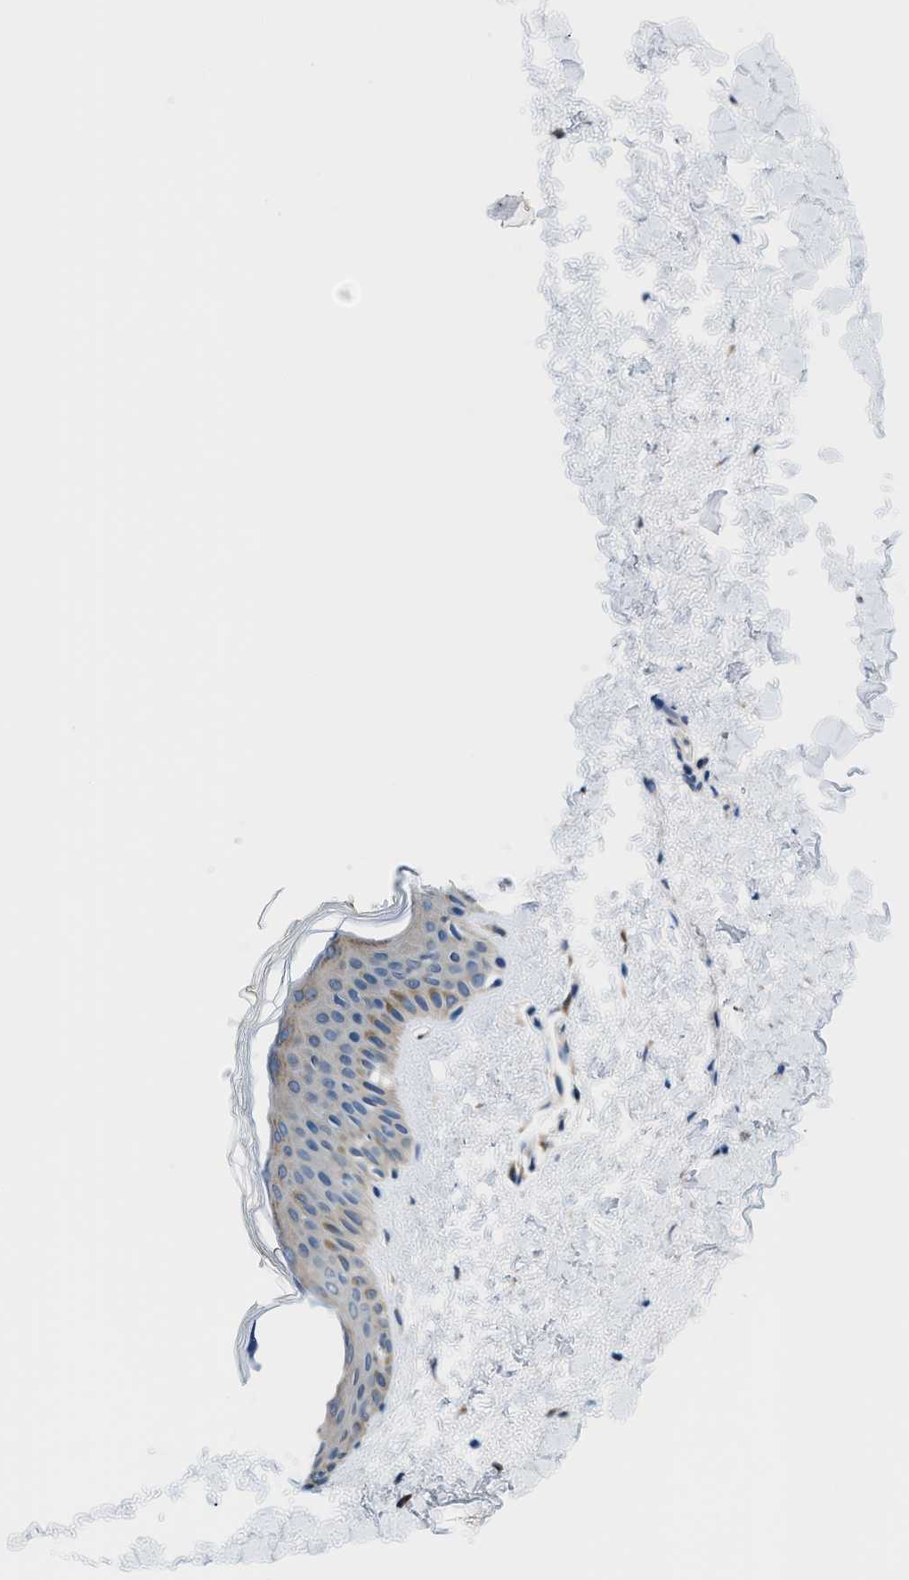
{"staining": {"intensity": "weak", "quantity": ">75%", "location": "cytoplasmic/membranous"}, "tissue": "skin", "cell_type": "Fibroblasts", "image_type": "normal", "snomed": [{"axis": "morphology", "description": "Normal tissue, NOS"}, {"axis": "topography", "description": "Skin"}], "caption": "This histopathology image displays benign skin stained with IHC to label a protein in brown. The cytoplasmic/membranous of fibroblasts show weak positivity for the protein. Nuclei are counter-stained blue.", "gene": "TMEM45B", "patient": {"sex": "female", "age": 41}}